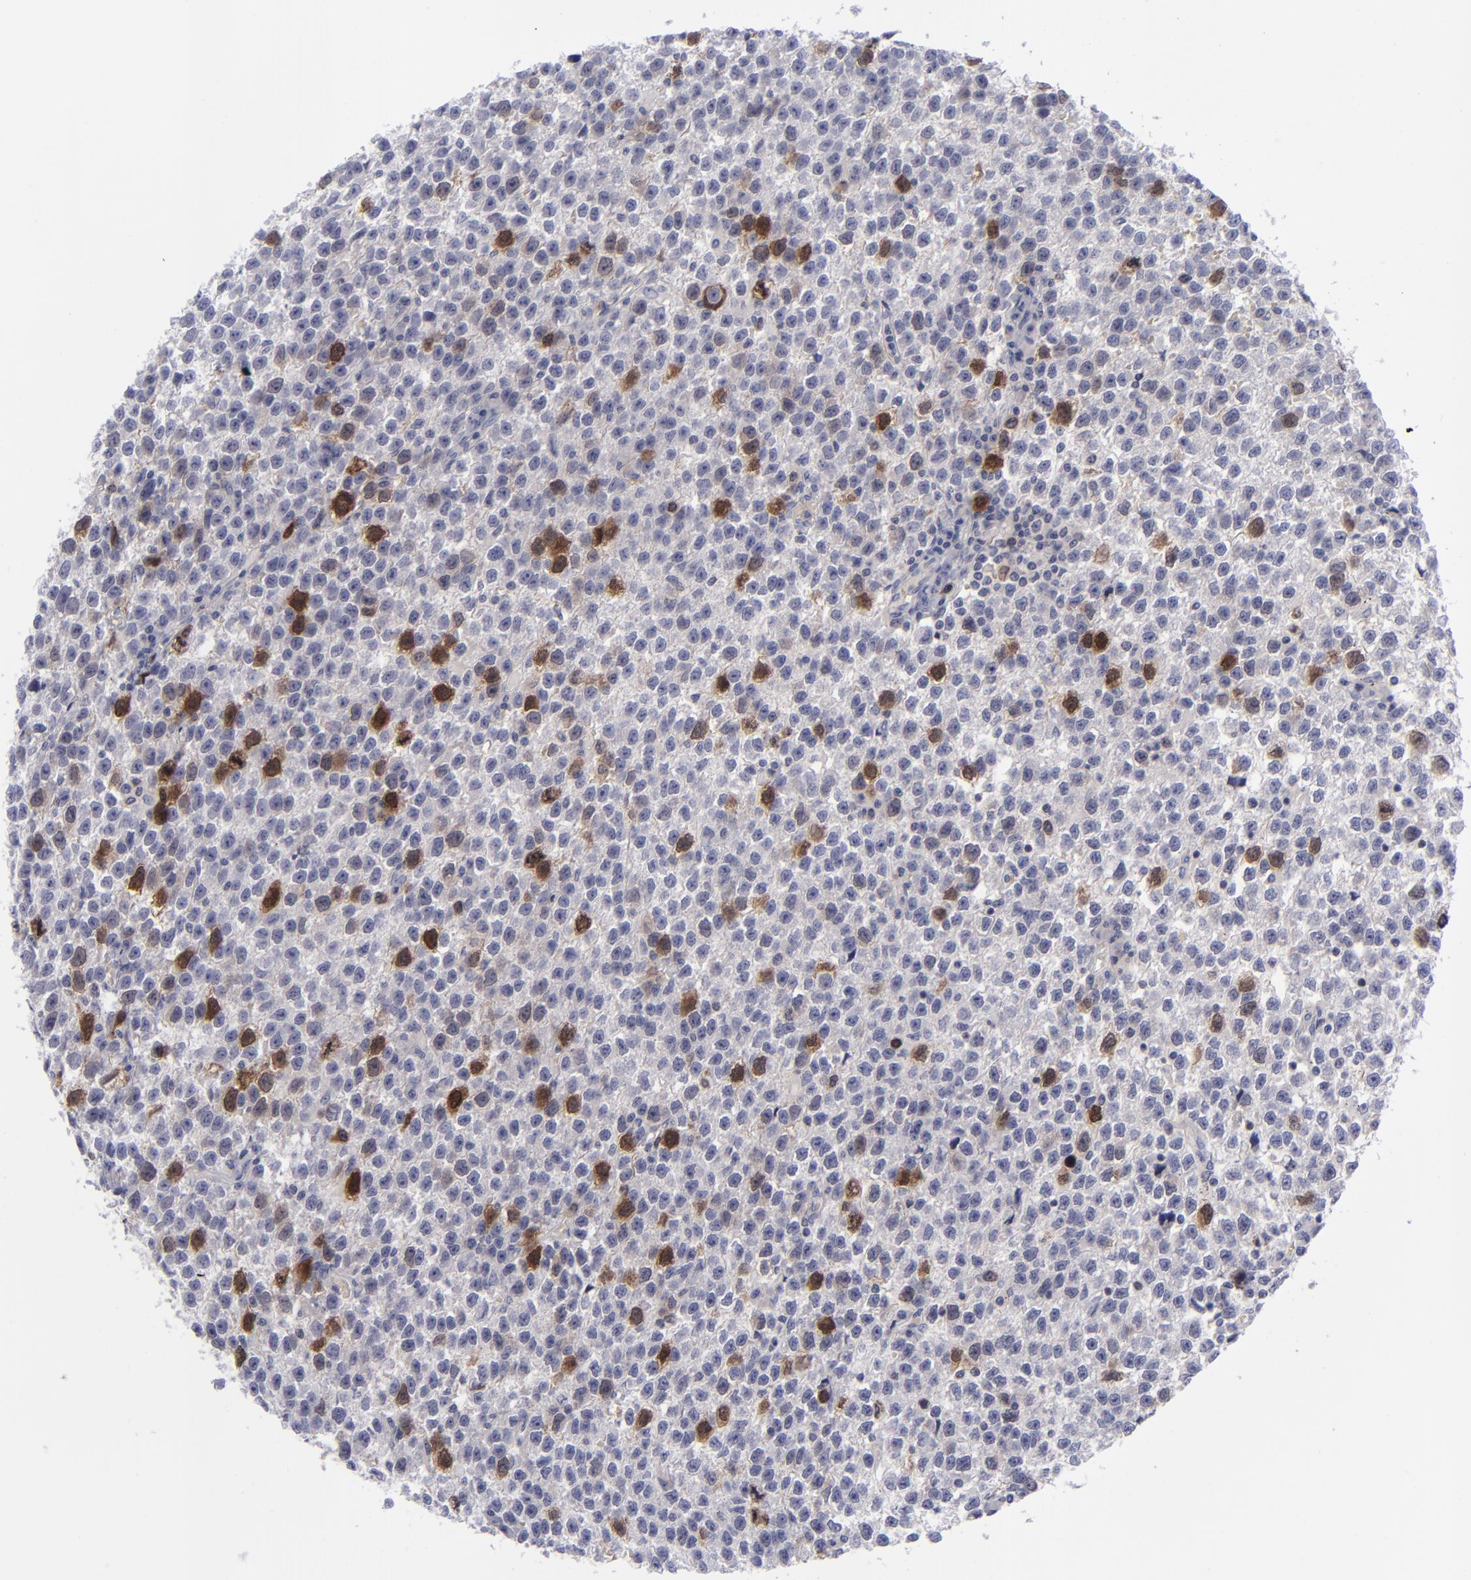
{"staining": {"intensity": "moderate", "quantity": "<25%", "location": "cytoplasmic/membranous,nuclear"}, "tissue": "testis cancer", "cell_type": "Tumor cells", "image_type": "cancer", "snomed": [{"axis": "morphology", "description": "Seminoma, NOS"}, {"axis": "topography", "description": "Testis"}], "caption": "Brown immunohistochemical staining in testis cancer displays moderate cytoplasmic/membranous and nuclear positivity in about <25% of tumor cells. (Stains: DAB (3,3'-diaminobenzidine) in brown, nuclei in blue, Microscopy: brightfield microscopy at high magnification).", "gene": "AURKA", "patient": {"sex": "male", "age": 35}}